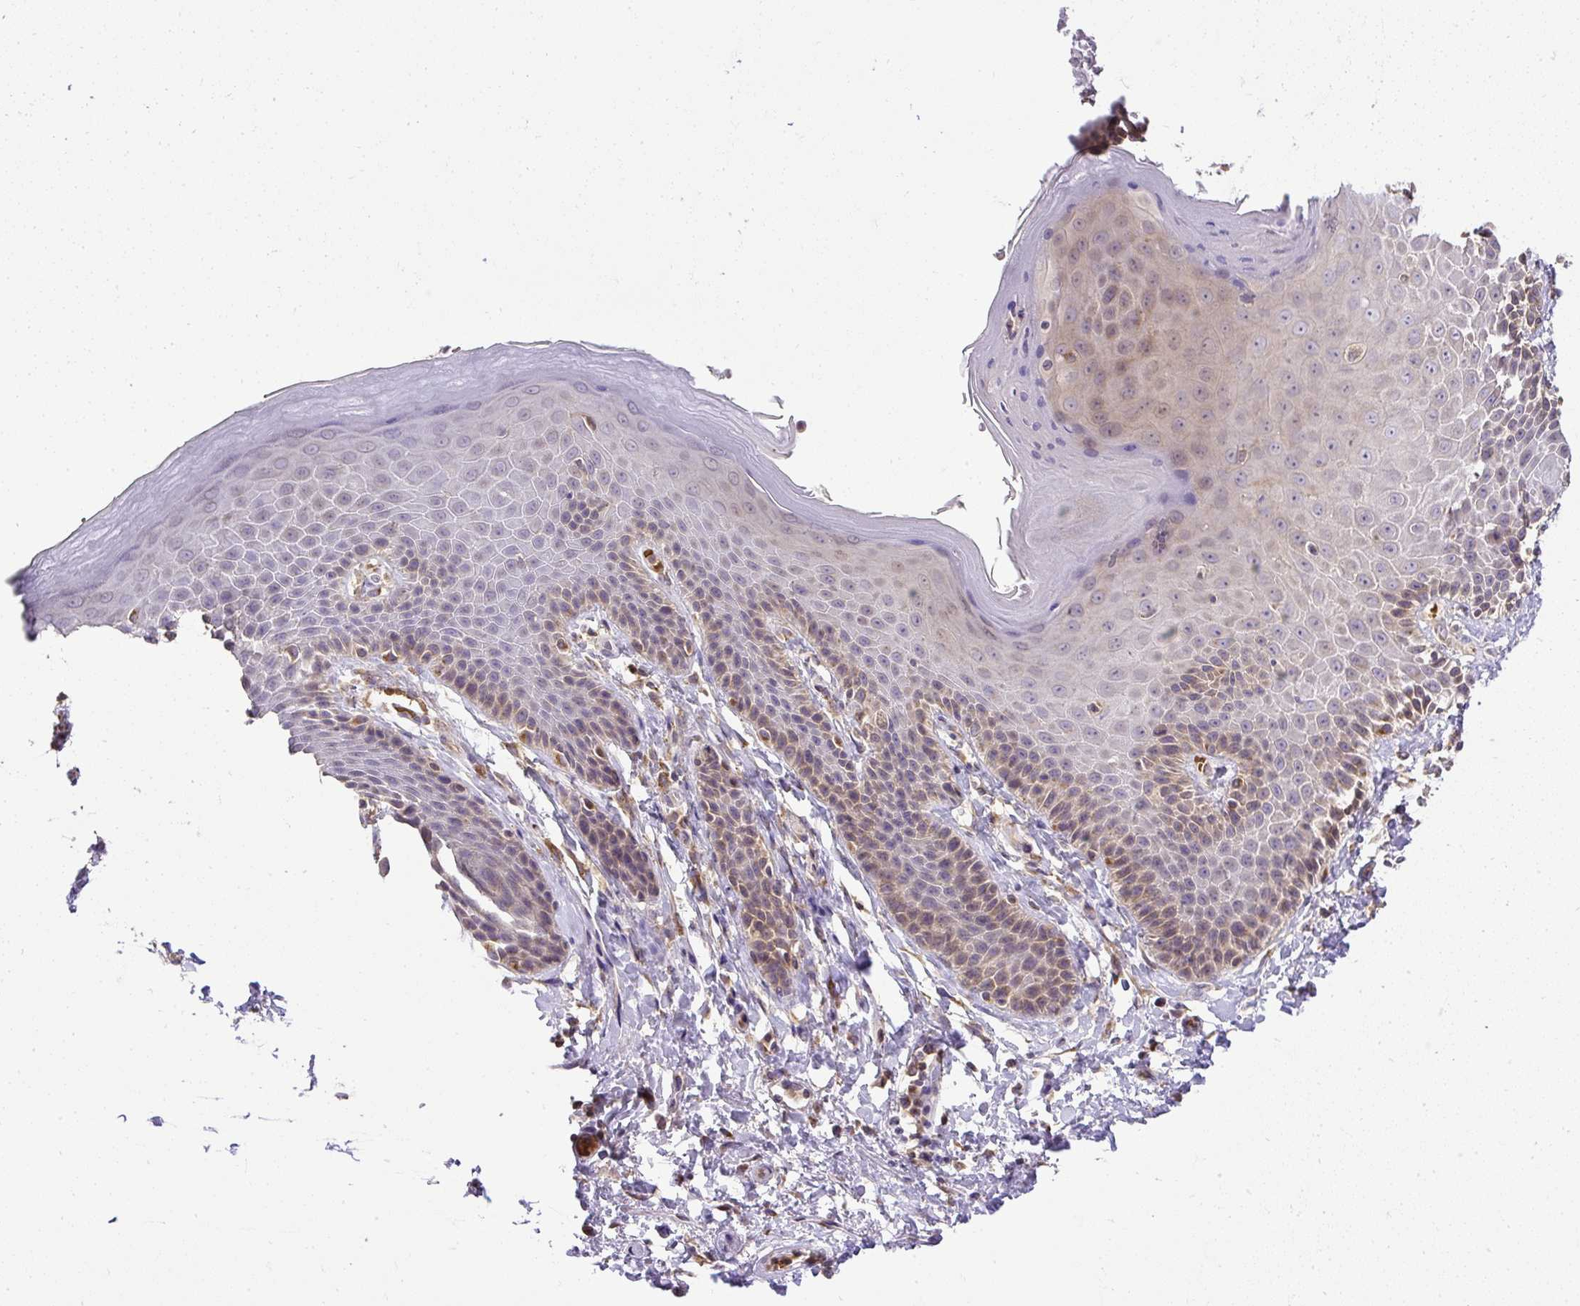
{"staining": {"intensity": "moderate", "quantity": "<25%", "location": "cytoplasmic/membranous"}, "tissue": "skin", "cell_type": "Epidermal cells", "image_type": "normal", "snomed": [{"axis": "morphology", "description": "Normal tissue, NOS"}, {"axis": "topography", "description": "Peripheral nerve tissue"}], "caption": "The micrograph displays staining of normal skin, revealing moderate cytoplasmic/membranous protein expression (brown color) within epidermal cells. Nuclei are stained in blue.", "gene": "SMC4", "patient": {"sex": "male", "age": 51}}